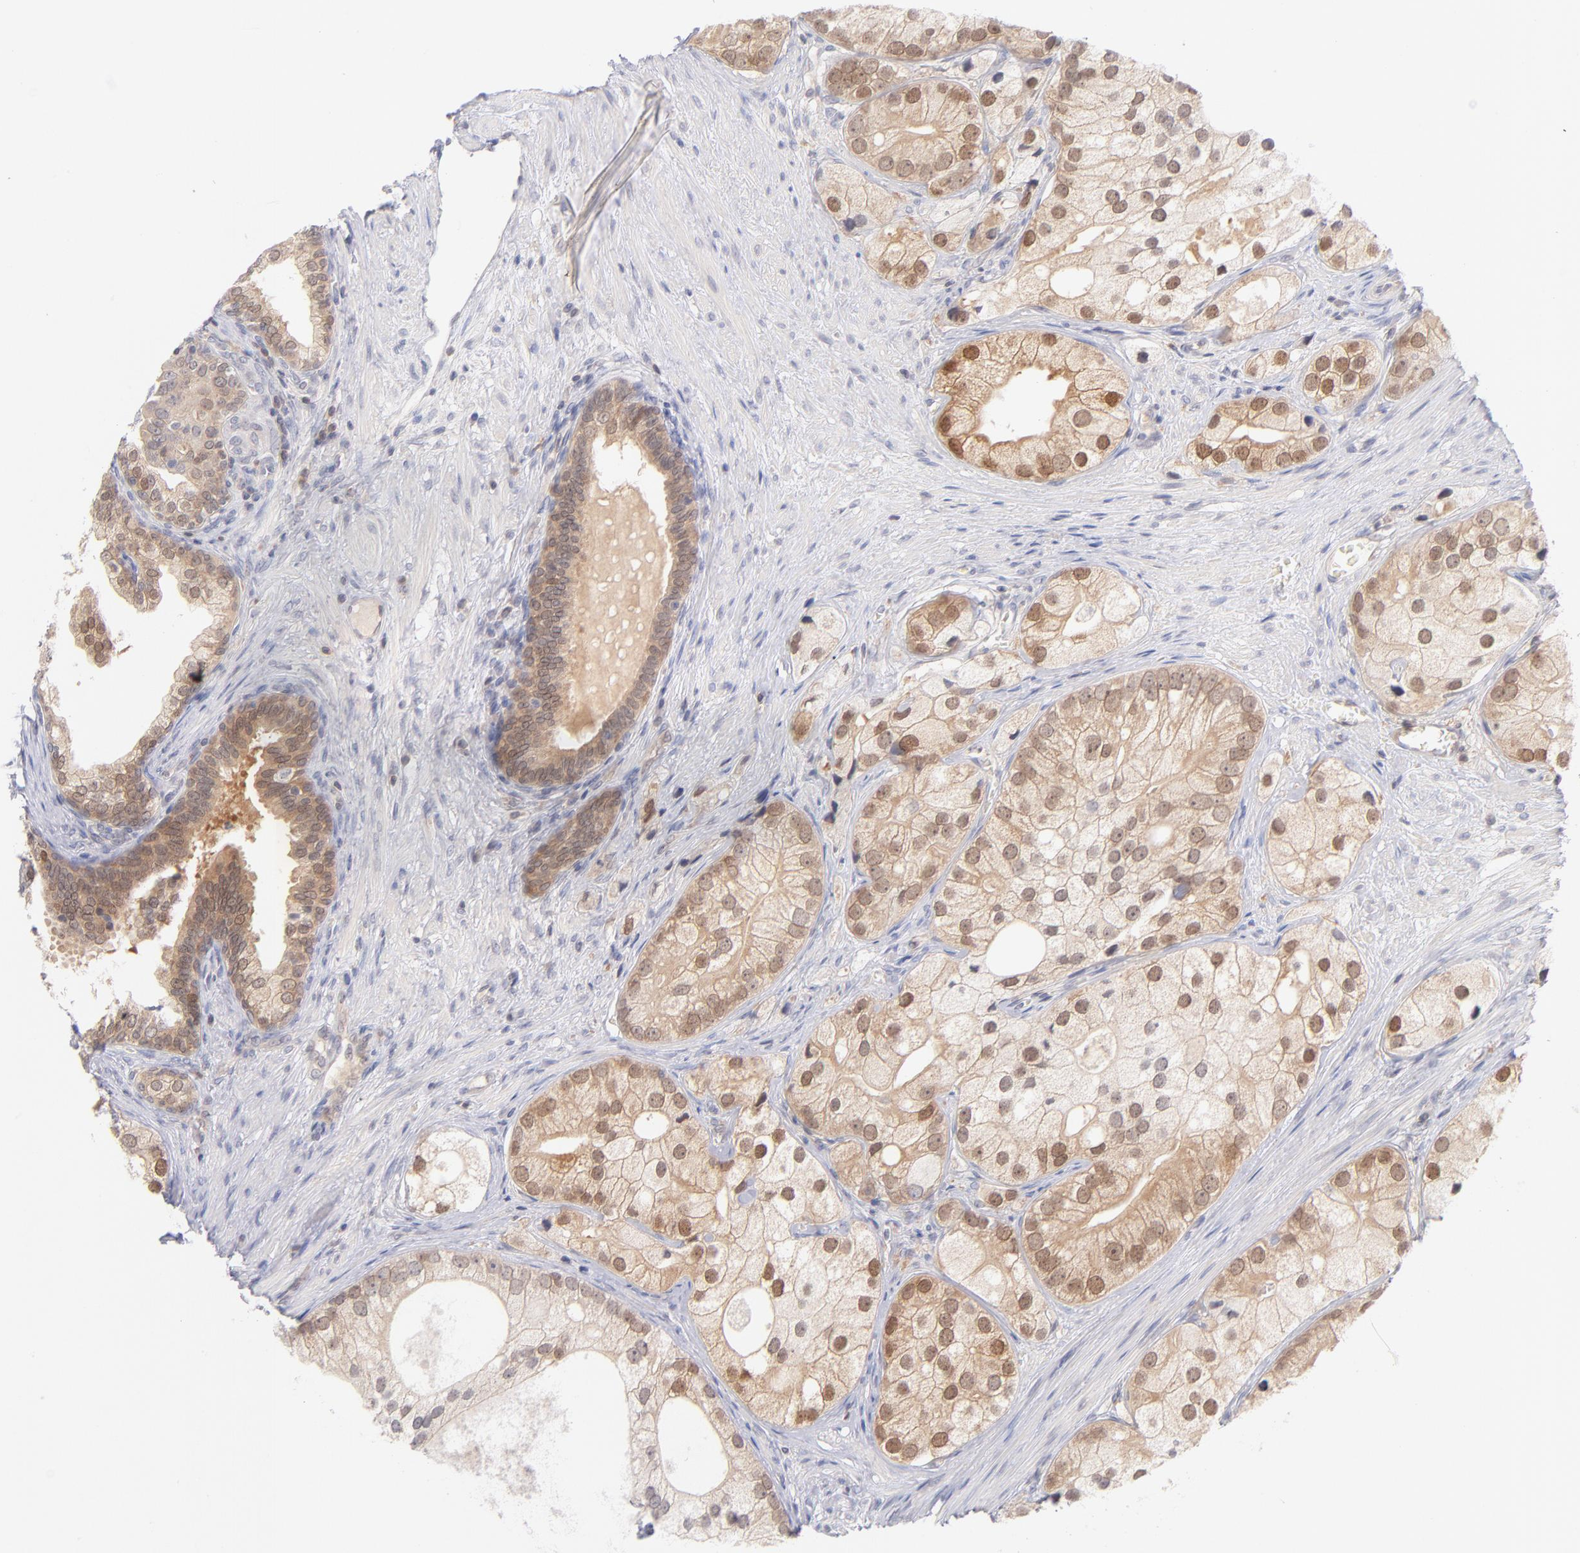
{"staining": {"intensity": "moderate", "quantity": ">75%", "location": "cytoplasmic/membranous,nuclear"}, "tissue": "prostate cancer", "cell_type": "Tumor cells", "image_type": "cancer", "snomed": [{"axis": "morphology", "description": "Adenocarcinoma, Low grade"}, {"axis": "topography", "description": "Prostate"}], "caption": "A photomicrograph of human prostate cancer (adenocarcinoma (low-grade)) stained for a protein shows moderate cytoplasmic/membranous and nuclear brown staining in tumor cells.", "gene": "CASP6", "patient": {"sex": "male", "age": 69}}